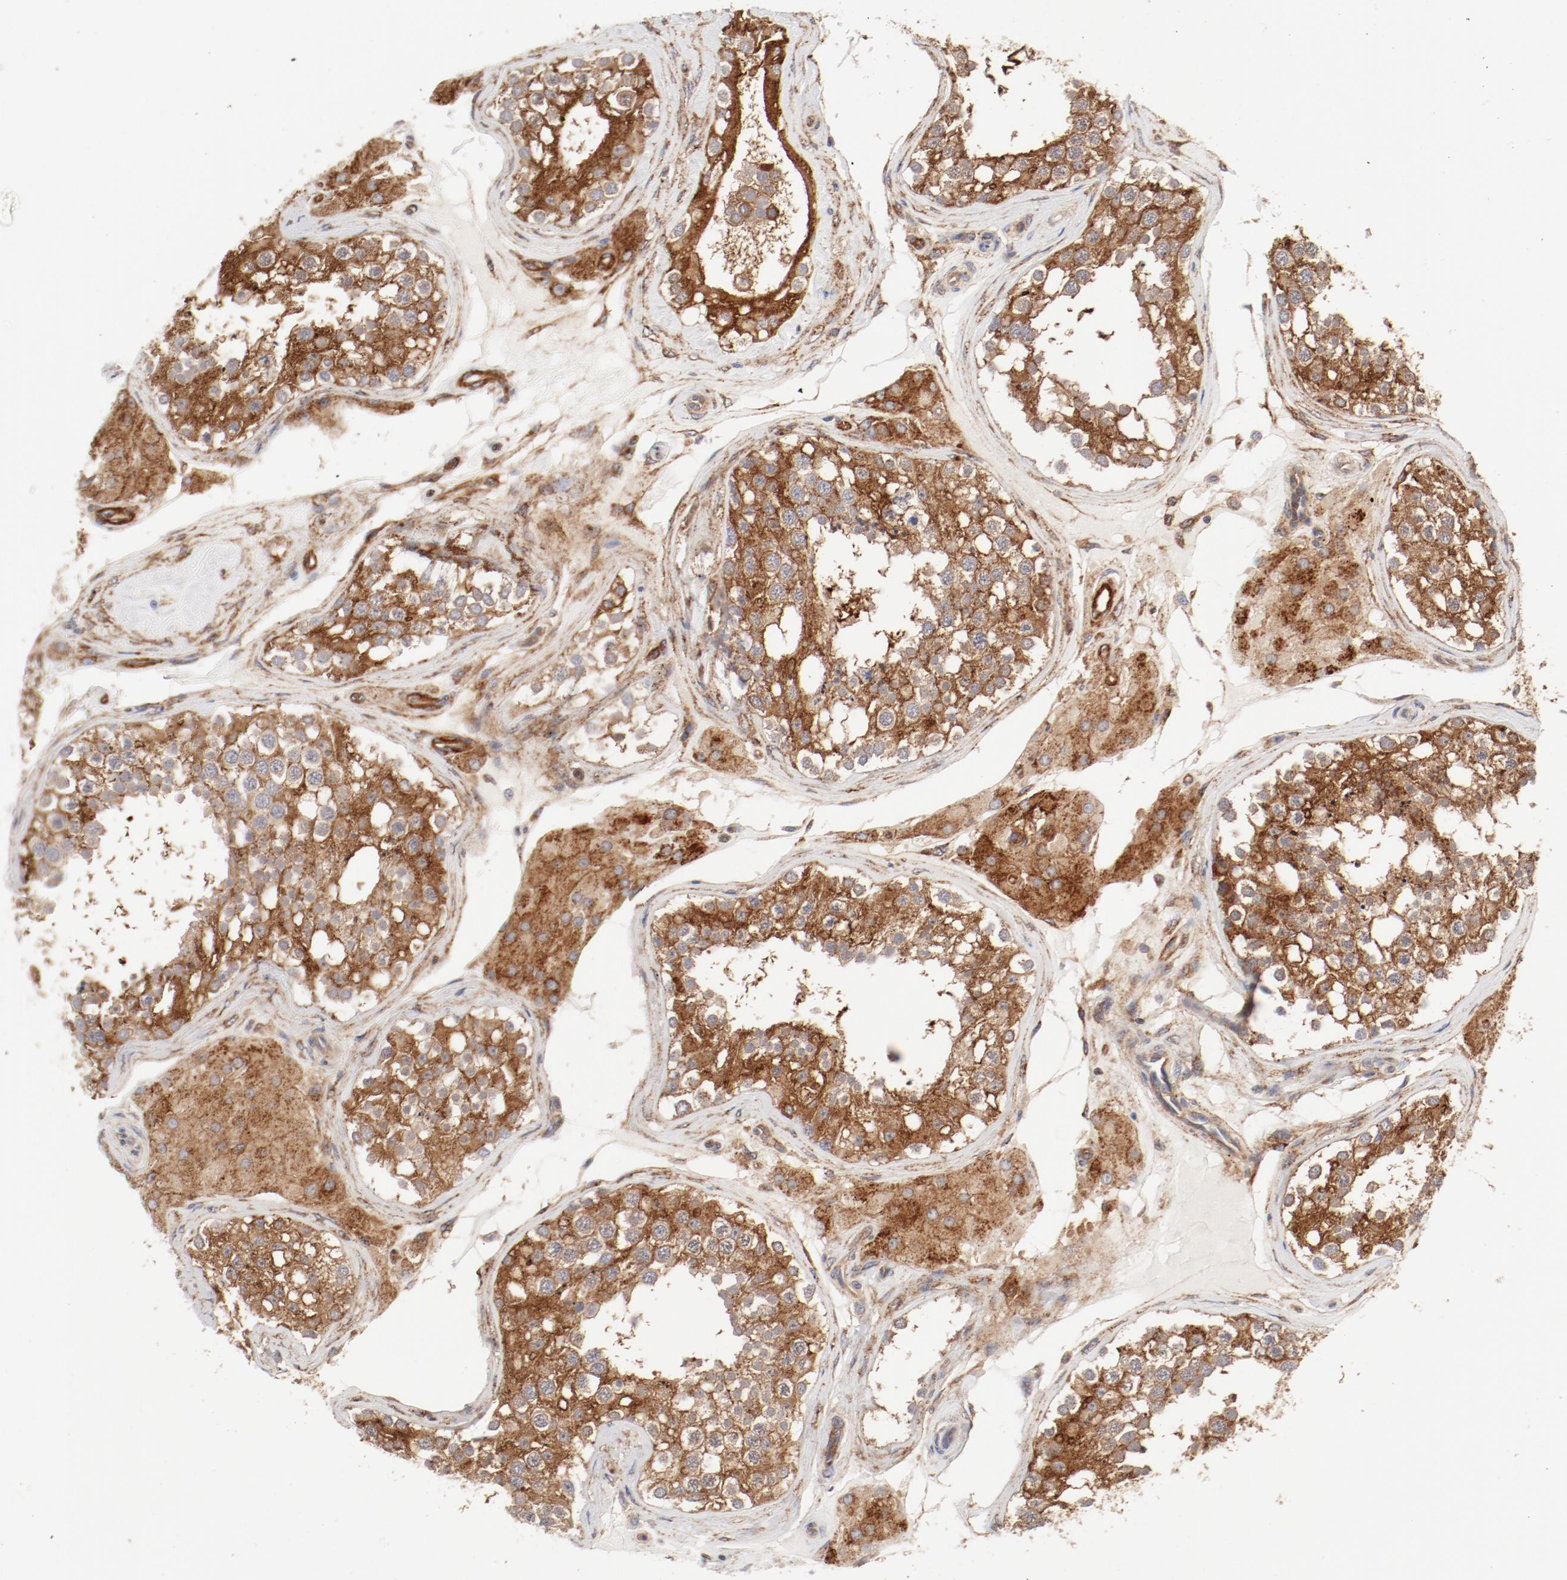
{"staining": {"intensity": "moderate", "quantity": ">75%", "location": "cytoplasmic/membranous"}, "tissue": "testis", "cell_type": "Cells in seminiferous ducts", "image_type": "normal", "snomed": [{"axis": "morphology", "description": "Normal tissue, NOS"}, {"axis": "topography", "description": "Testis"}], "caption": "Brown immunohistochemical staining in unremarkable human testis demonstrates moderate cytoplasmic/membranous positivity in about >75% of cells in seminiferous ducts.", "gene": "AP2A1", "patient": {"sex": "male", "age": 68}}